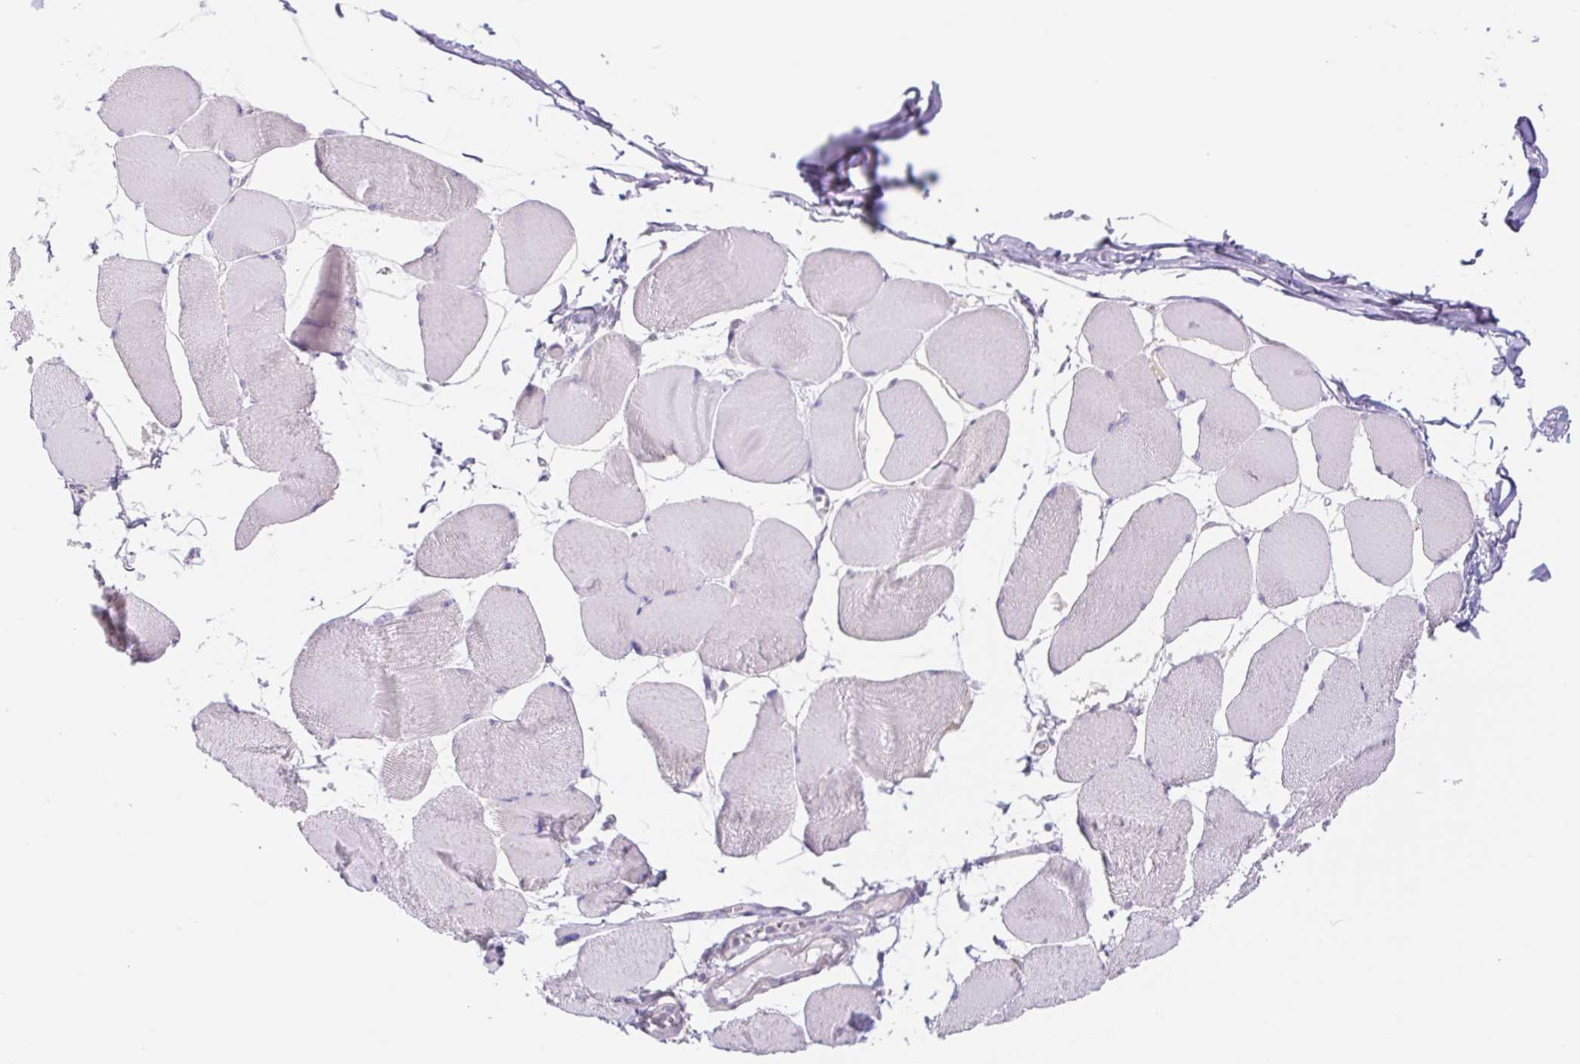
{"staining": {"intensity": "negative", "quantity": "none", "location": "none"}, "tissue": "skeletal muscle", "cell_type": "Myocytes", "image_type": "normal", "snomed": [{"axis": "morphology", "description": "Normal tissue, NOS"}, {"axis": "topography", "description": "Skeletal muscle"}], "caption": "Histopathology image shows no significant protein positivity in myocytes of unremarkable skeletal muscle.", "gene": "DYNC2LI1", "patient": {"sex": "female", "age": 75}}